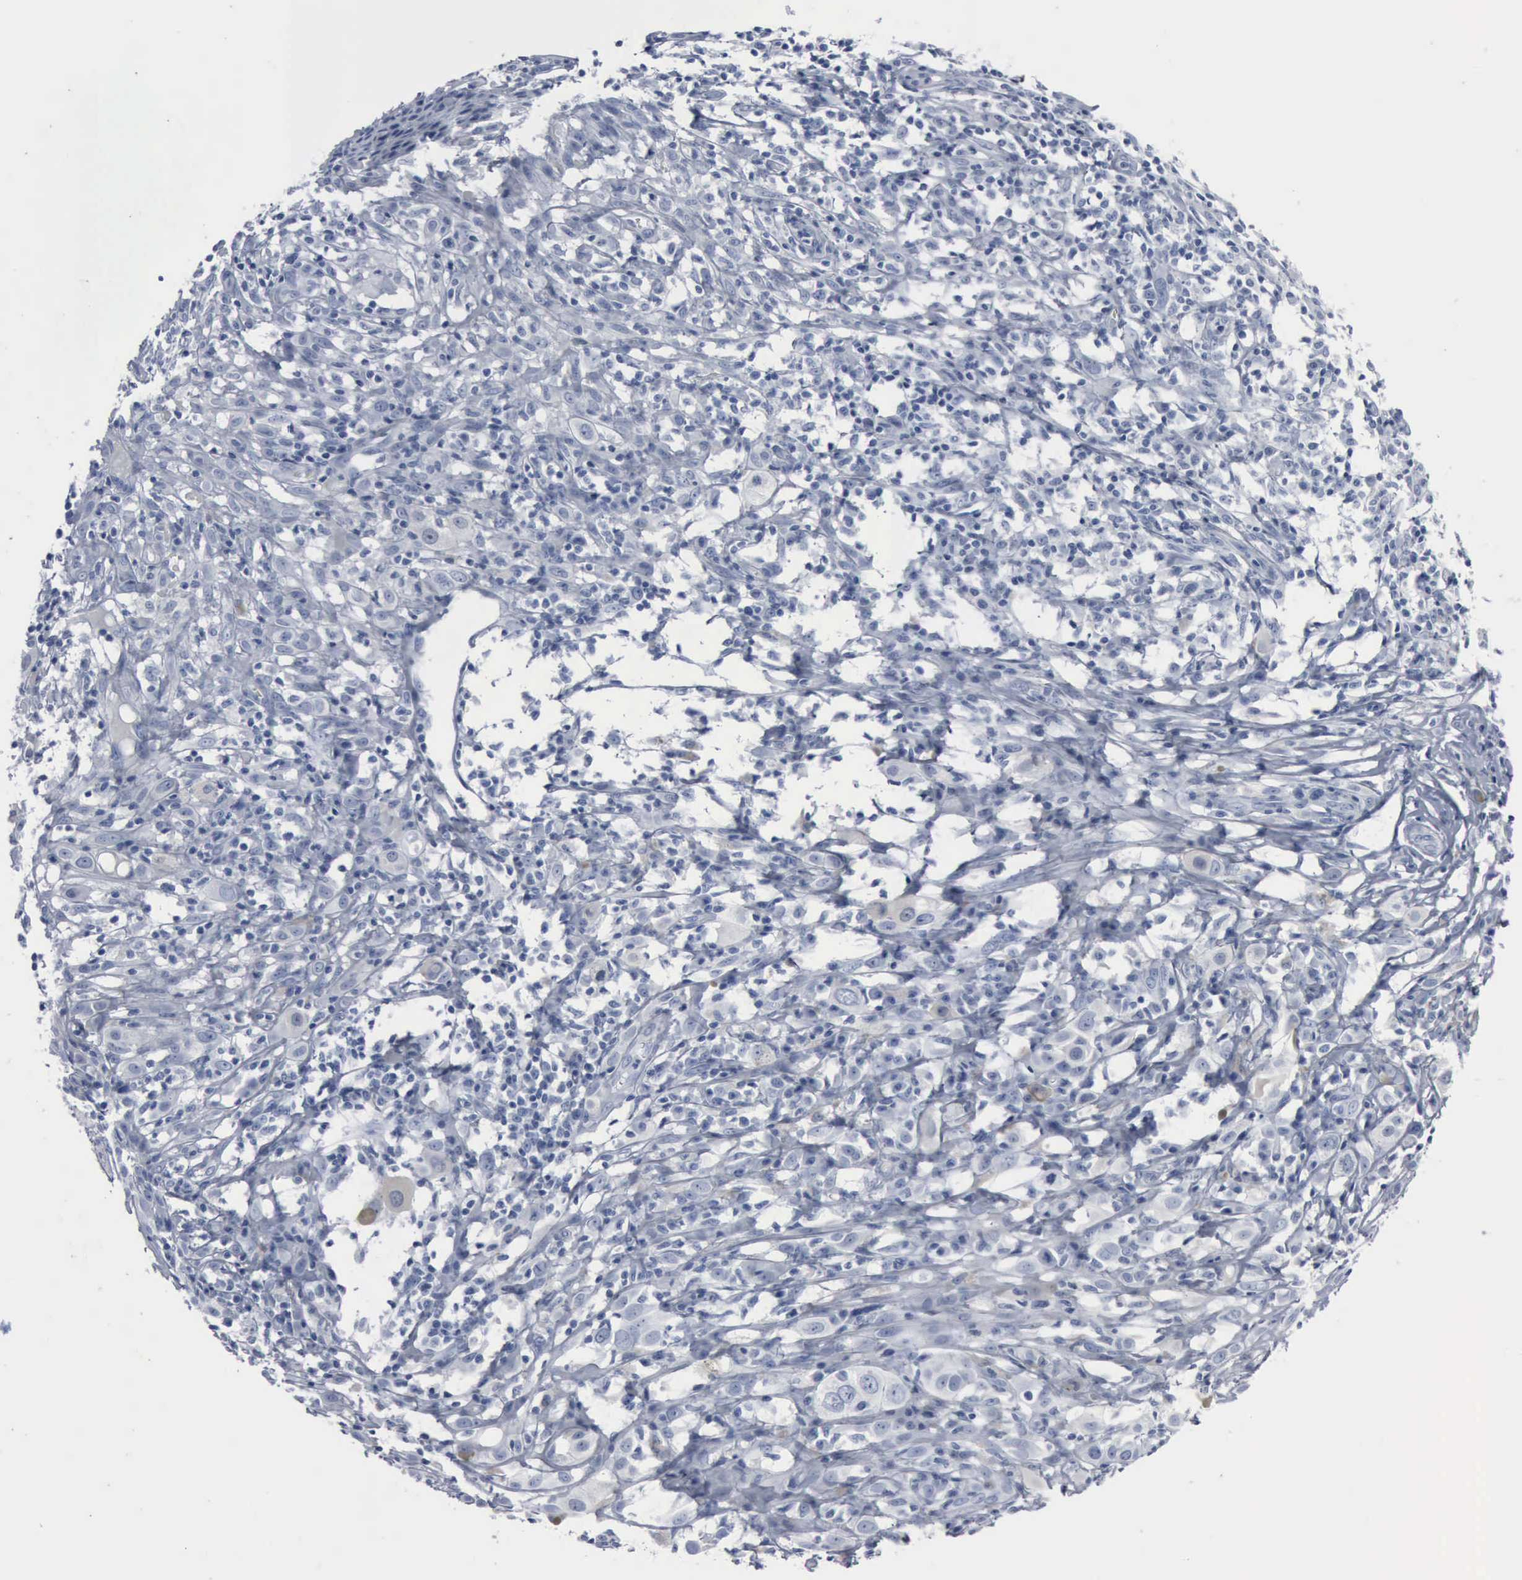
{"staining": {"intensity": "negative", "quantity": "none", "location": "none"}, "tissue": "melanoma", "cell_type": "Tumor cells", "image_type": "cancer", "snomed": [{"axis": "morphology", "description": "Malignant melanoma, NOS"}, {"axis": "topography", "description": "Skin"}], "caption": "Immunohistochemistry (IHC) image of neoplastic tissue: human malignant melanoma stained with DAB (3,3'-diaminobenzidine) shows no significant protein positivity in tumor cells.", "gene": "DMD", "patient": {"sex": "female", "age": 52}}